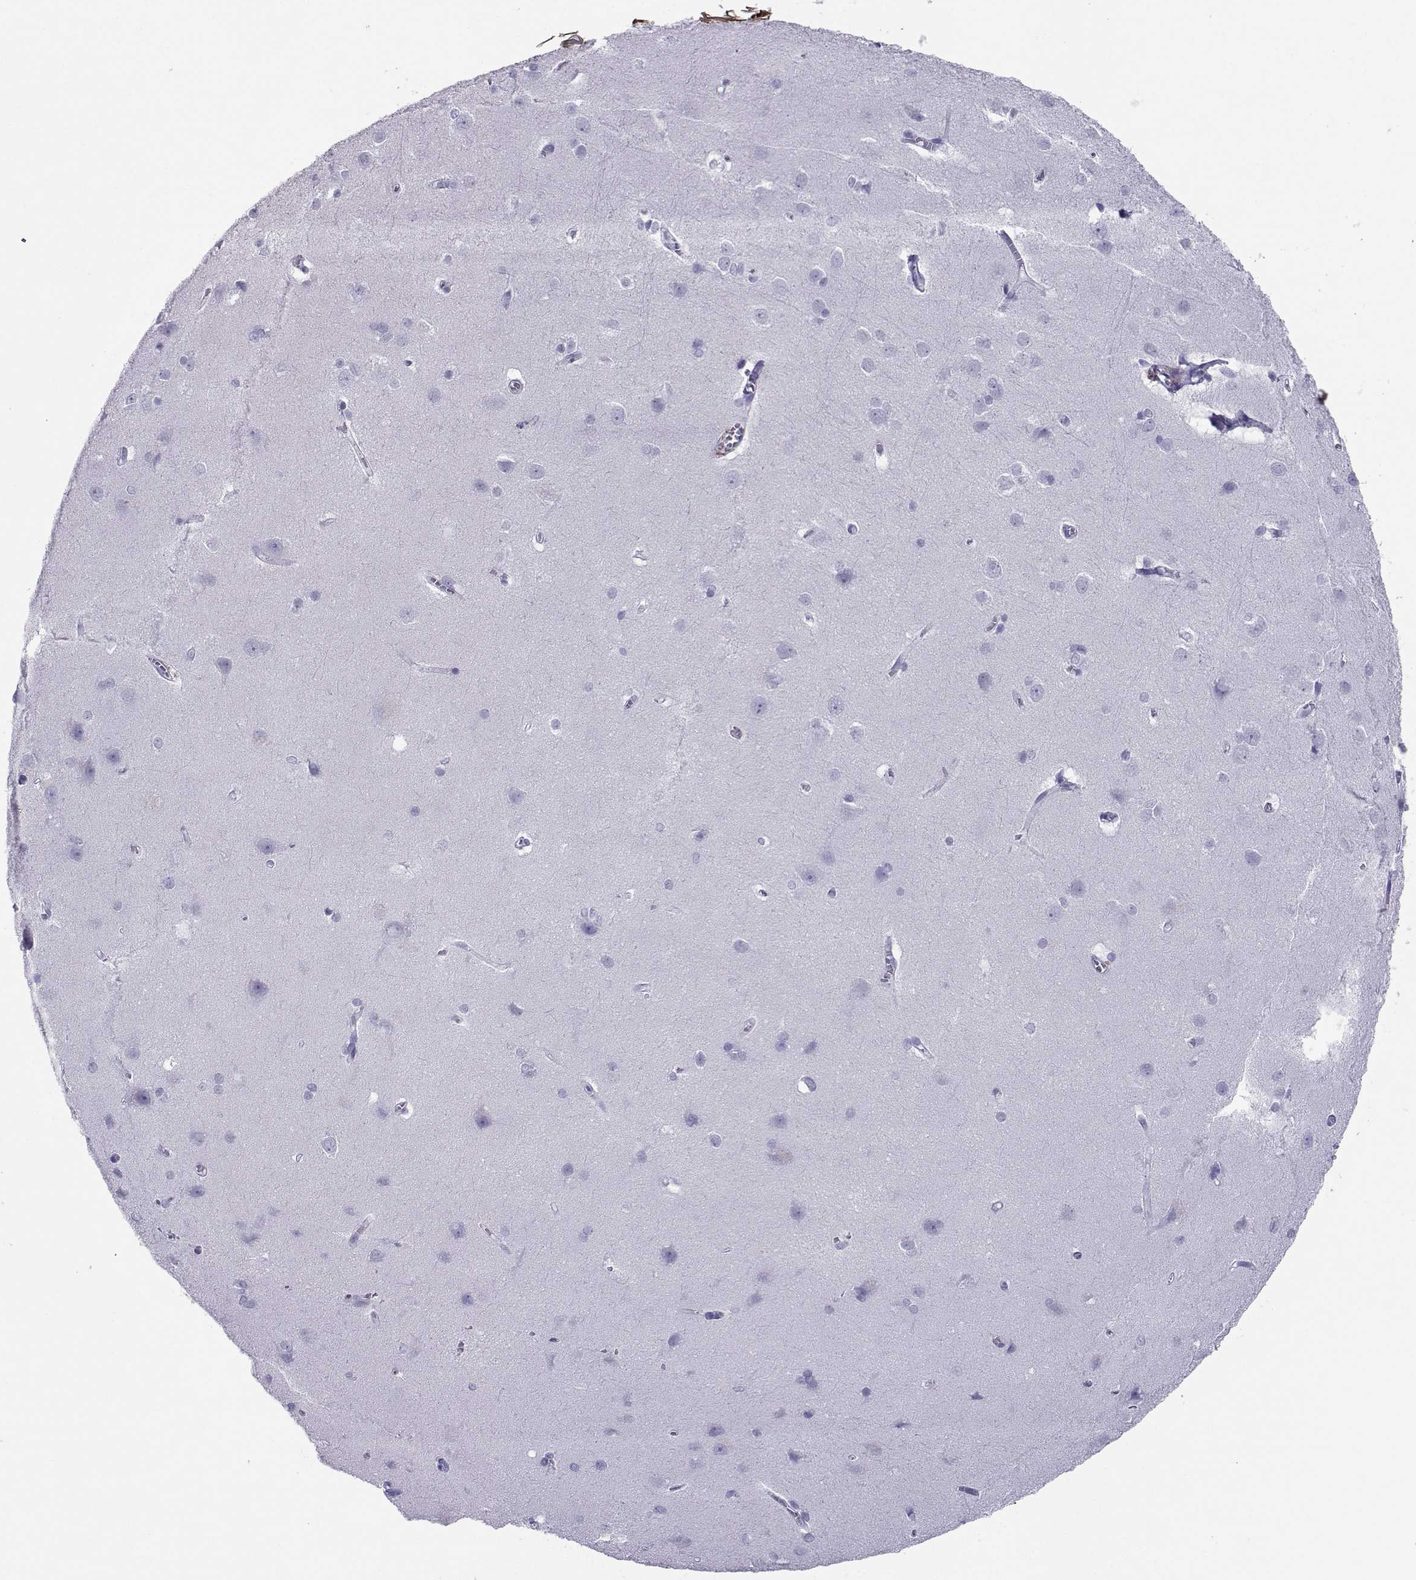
{"staining": {"intensity": "negative", "quantity": "none", "location": "none"}, "tissue": "cerebral cortex", "cell_type": "Endothelial cells", "image_type": "normal", "snomed": [{"axis": "morphology", "description": "Normal tissue, NOS"}, {"axis": "topography", "description": "Cerebral cortex"}], "caption": "Immunohistochemistry (IHC) of normal human cerebral cortex exhibits no positivity in endothelial cells.", "gene": "LORICRIN", "patient": {"sex": "male", "age": 37}}